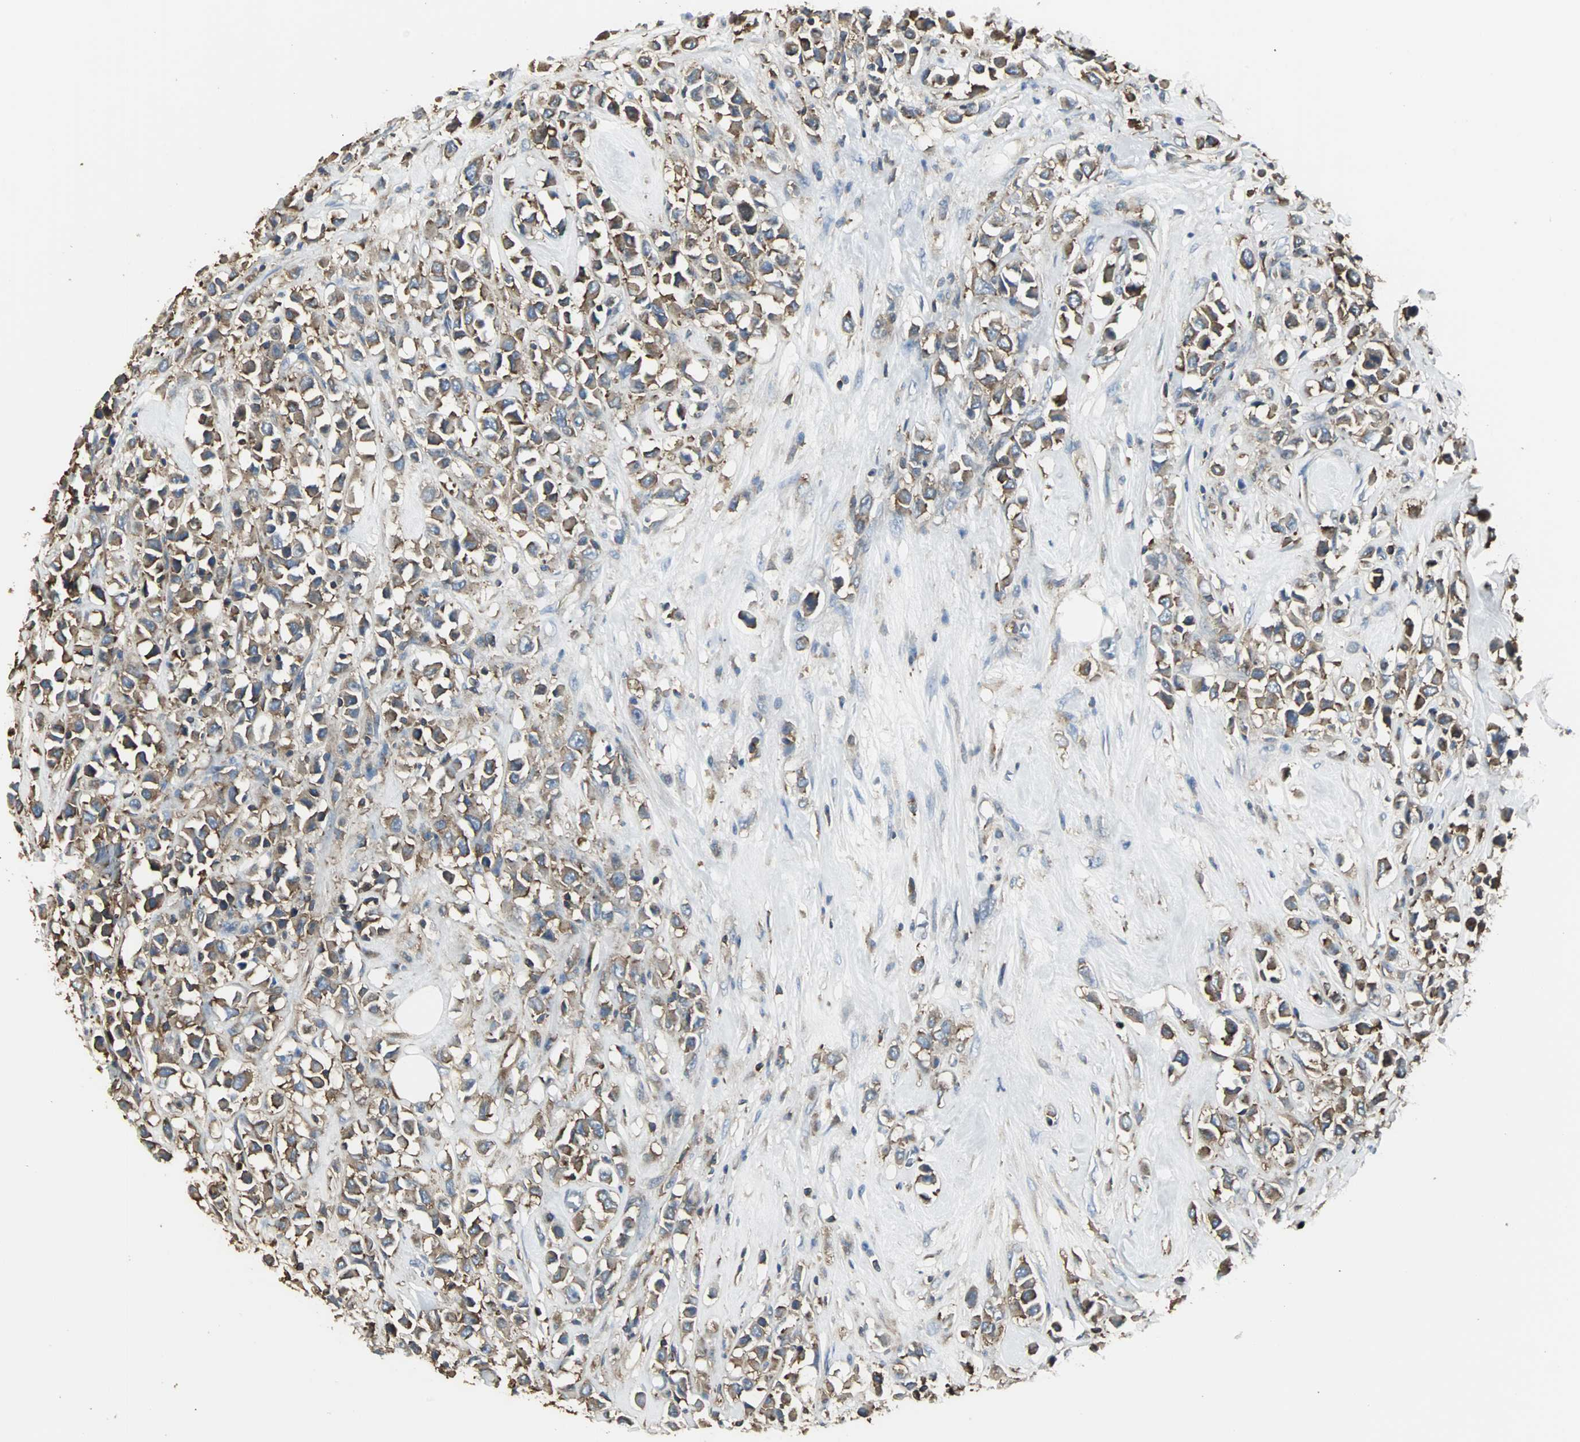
{"staining": {"intensity": "moderate", "quantity": ">75%", "location": "cytoplasmic/membranous"}, "tissue": "breast cancer", "cell_type": "Tumor cells", "image_type": "cancer", "snomed": [{"axis": "morphology", "description": "Duct carcinoma"}, {"axis": "topography", "description": "Breast"}], "caption": "Moderate cytoplasmic/membranous expression is identified in approximately >75% of tumor cells in breast intraductal carcinoma.", "gene": "LRRFIP1", "patient": {"sex": "female", "age": 61}}